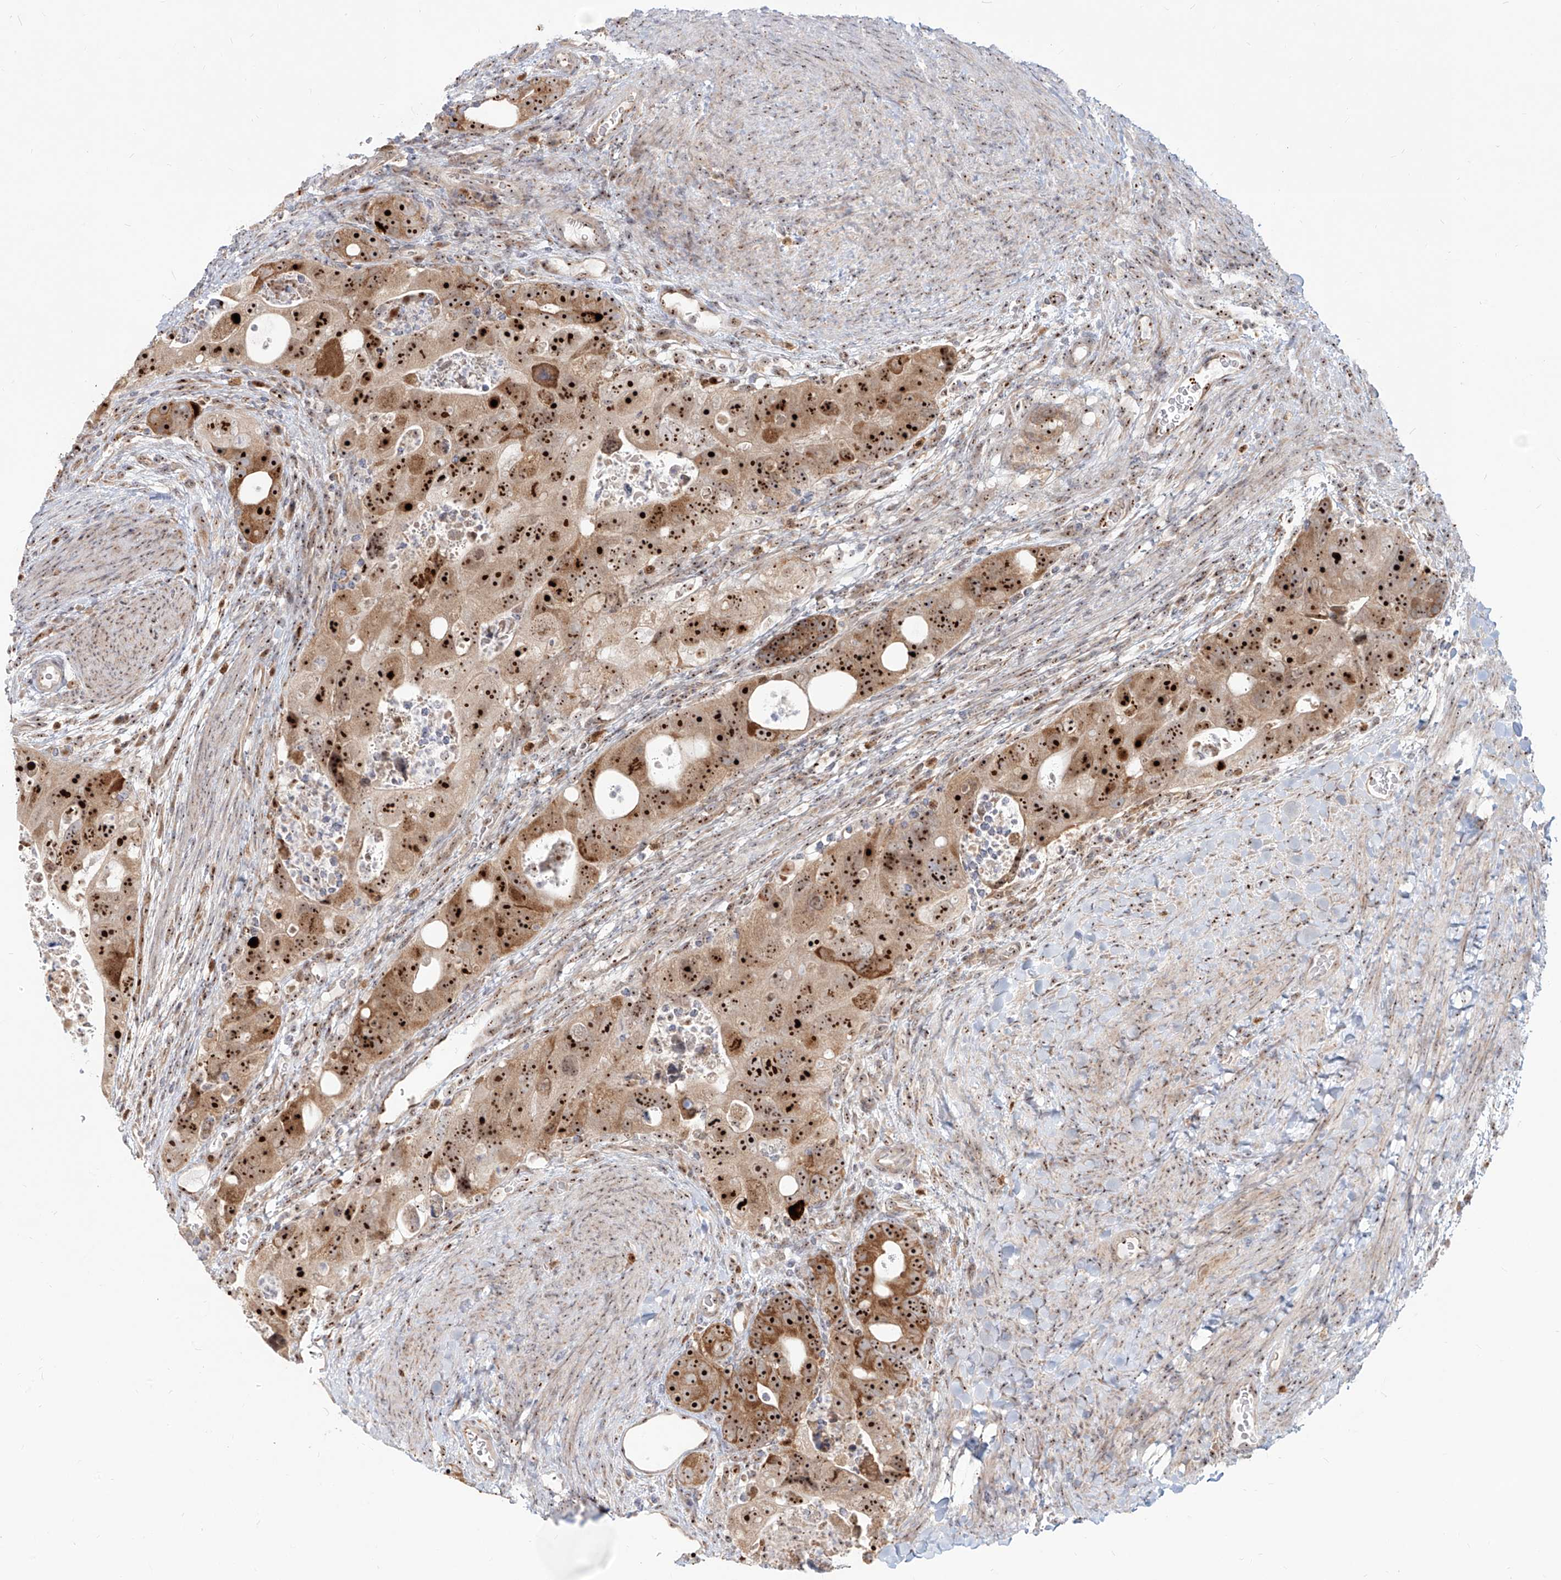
{"staining": {"intensity": "strong", "quantity": ">75%", "location": "cytoplasmic/membranous,nuclear"}, "tissue": "colorectal cancer", "cell_type": "Tumor cells", "image_type": "cancer", "snomed": [{"axis": "morphology", "description": "Adenocarcinoma, NOS"}, {"axis": "topography", "description": "Rectum"}], "caption": "Brown immunohistochemical staining in human colorectal cancer displays strong cytoplasmic/membranous and nuclear expression in about >75% of tumor cells. The staining is performed using DAB (3,3'-diaminobenzidine) brown chromogen to label protein expression. The nuclei are counter-stained blue using hematoxylin.", "gene": "BYSL", "patient": {"sex": "male", "age": 59}}